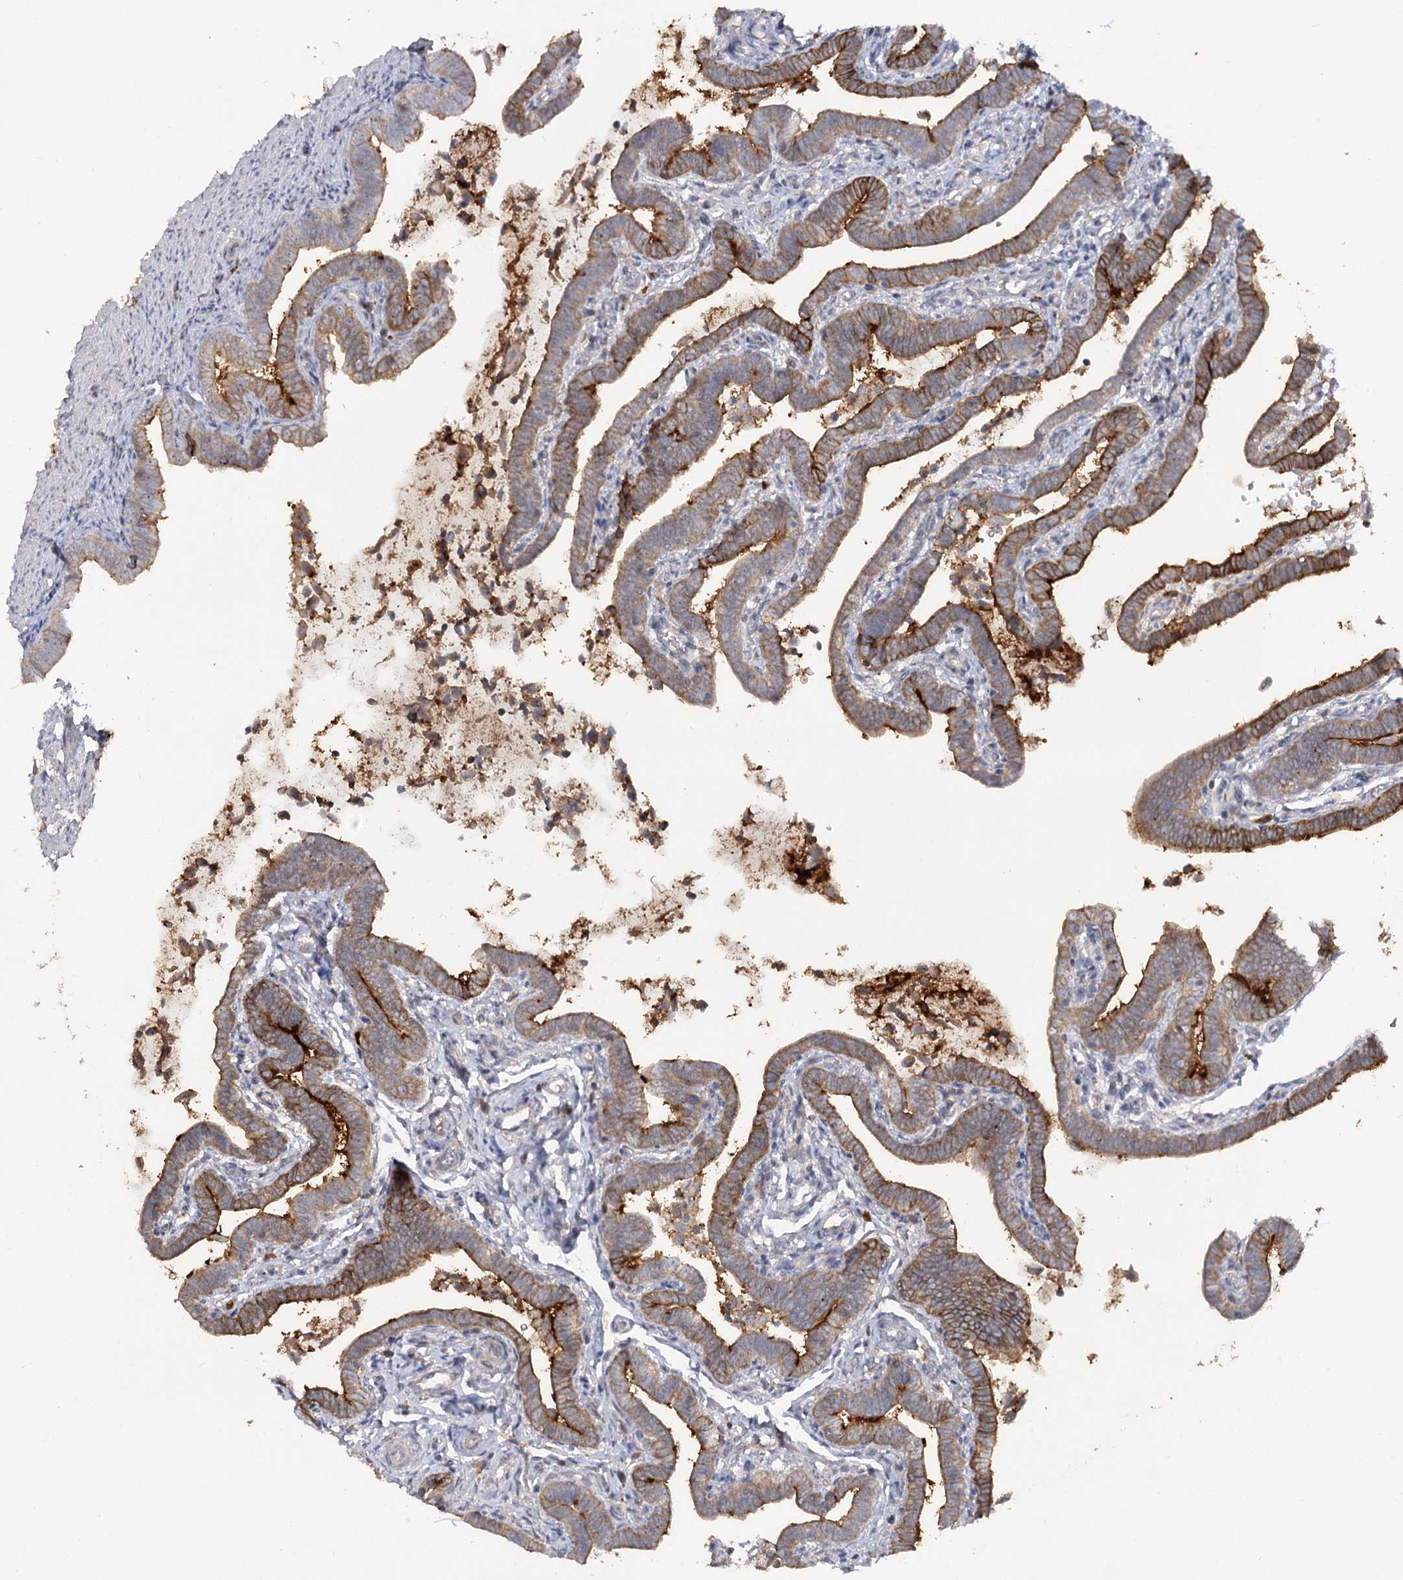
{"staining": {"intensity": "strong", "quantity": ">75%", "location": "cytoplasmic/membranous"}, "tissue": "fallopian tube", "cell_type": "Glandular cells", "image_type": "normal", "snomed": [{"axis": "morphology", "description": "Normal tissue, NOS"}, {"axis": "topography", "description": "Fallopian tube"}], "caption": "Strong cytoplasmic/membranous positivity for a protein is appreciated in about >75% of glandular cells of benign fallopian tube using immunohistochemistry.", "gene": "ANGPTL5", "patient": {"sex": "female", "age": 36}}